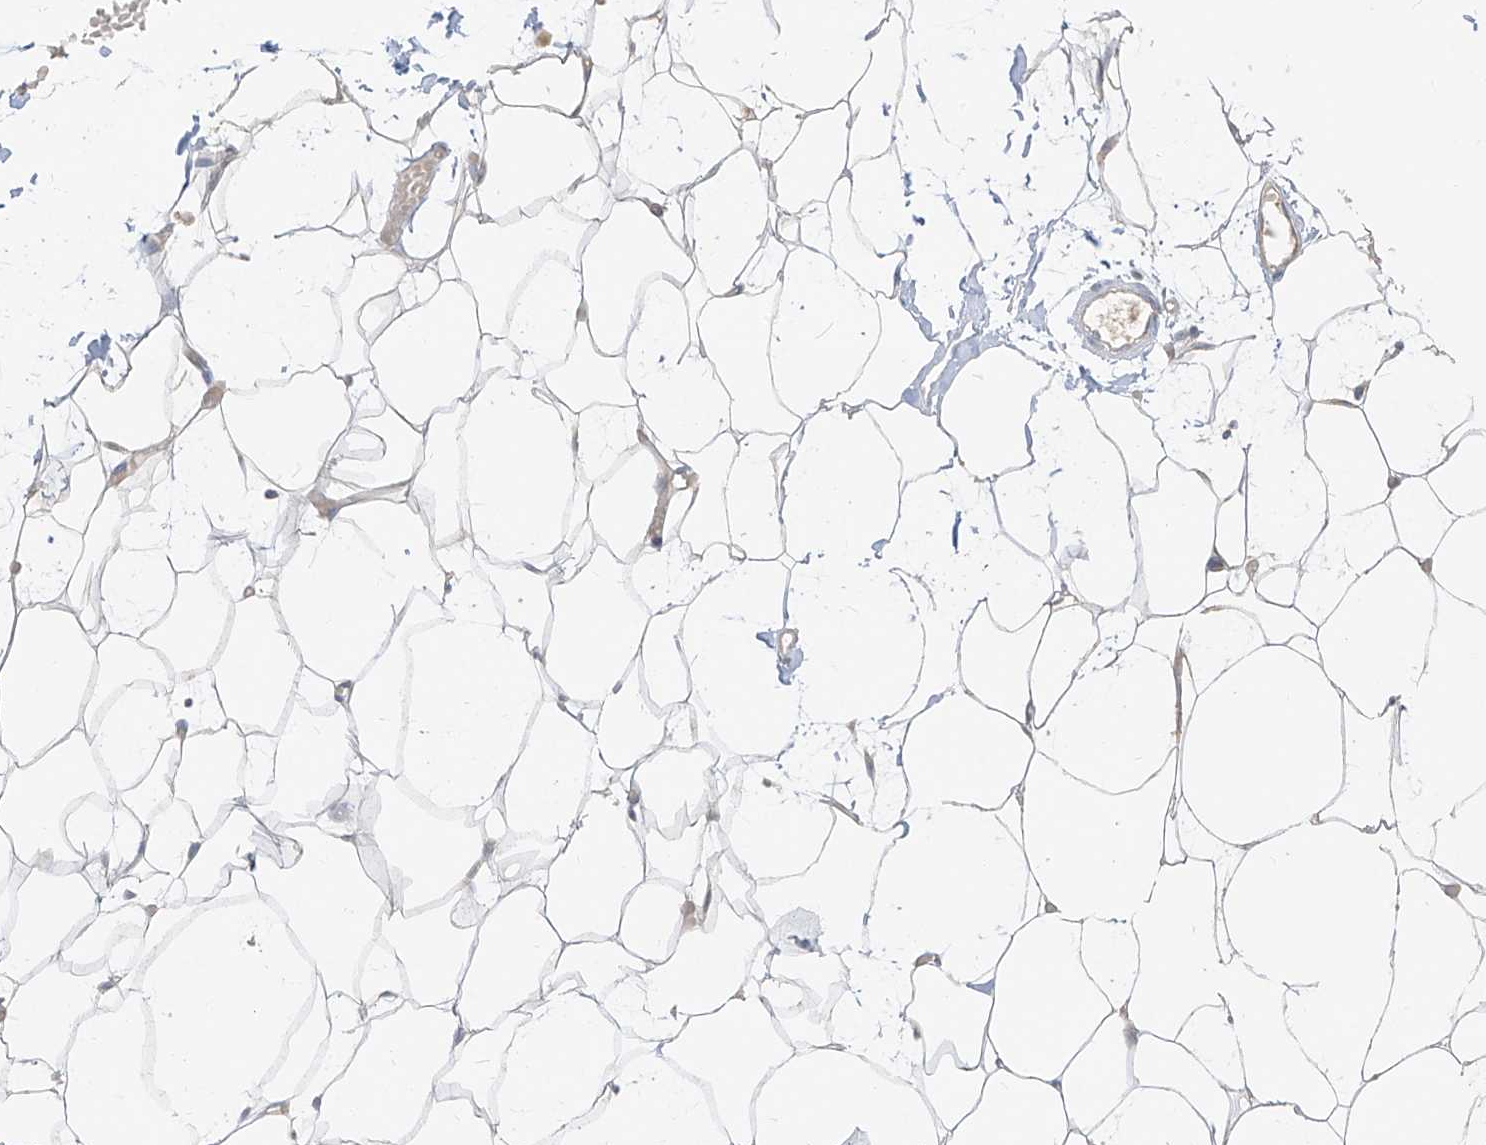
{"staining": {"intensity": "negative", "quantity": "none", "location": "none"}, "tissue": "adipose tissue", "cell_type": "Adipocytes", "image_type": "normal", "snomed": [{"axis": "morphology", "description": "Normal tissue, NOS"}, {"axis": "topography", "description": "Breast"}], "caption": "This is a image of IHC staining of normal adipose tissue, which shows no positivity in adipocytes. Brightfield microscopy of immunohistochemistry stained with DAB (3,3'-diaminobenzidine) (brown) and hematoxylin (blue), captured at high magnification.", "gene": "ZIM3", "patient": {"sex": "female", "age": 23}}